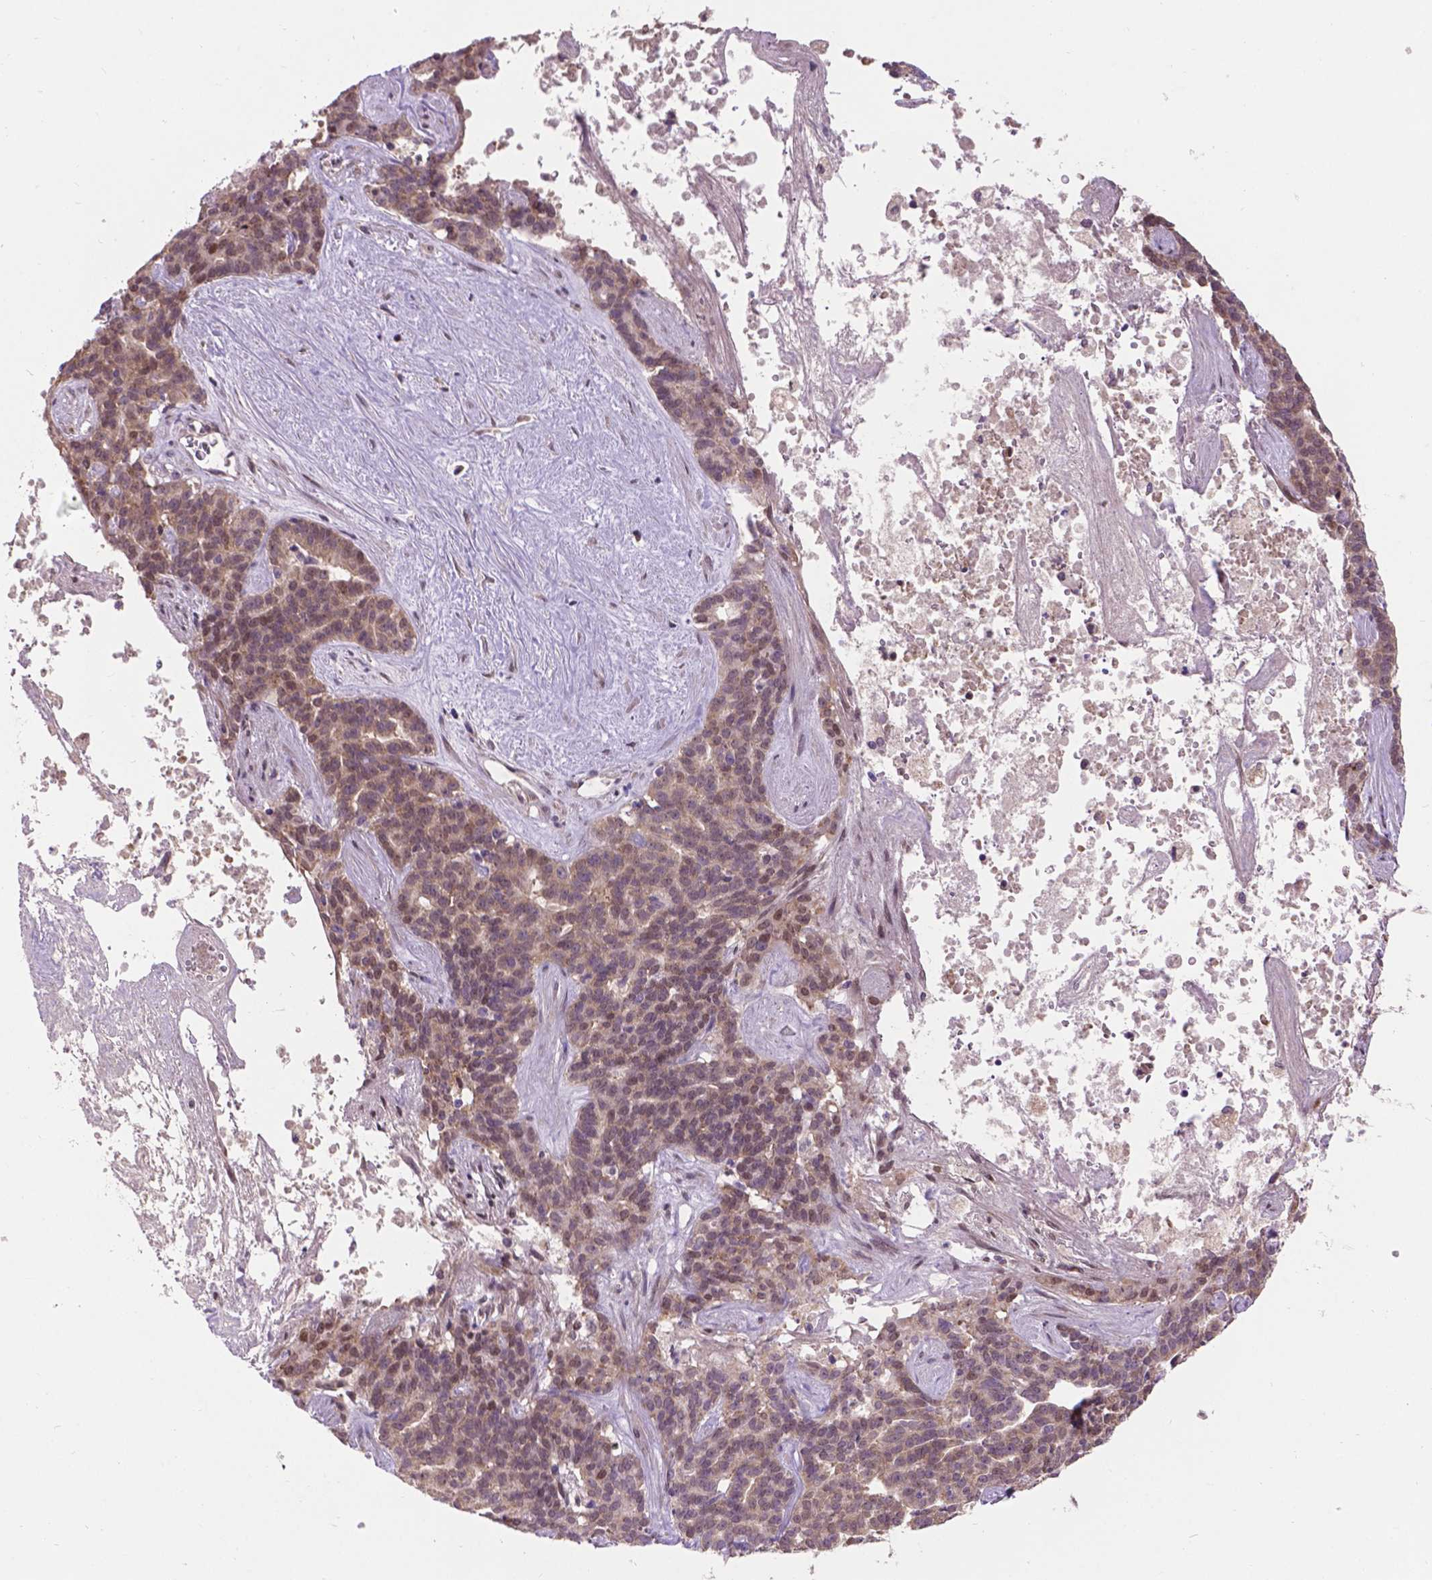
{"staining": {"intensity": "weak", "quantity": "25%-75%", "location": "nuclear"}, "tissue": "liver cancer", "cell_type": "Tumor cells", "image_type": "cancer", "snomed": [{"axis": "morphology", "description": "Cholangiocarcinoma"}, {"axis": "topography", "description": "Liver"}], "caption": "Cholangiocarcinoma (liver) stained with immunohistochemistry (IHC) shows weak nuclear positivity in about 25%-75% of tumor cells.", "gene": "IRF6", "patient": {"sex": "female", "age": 47}}